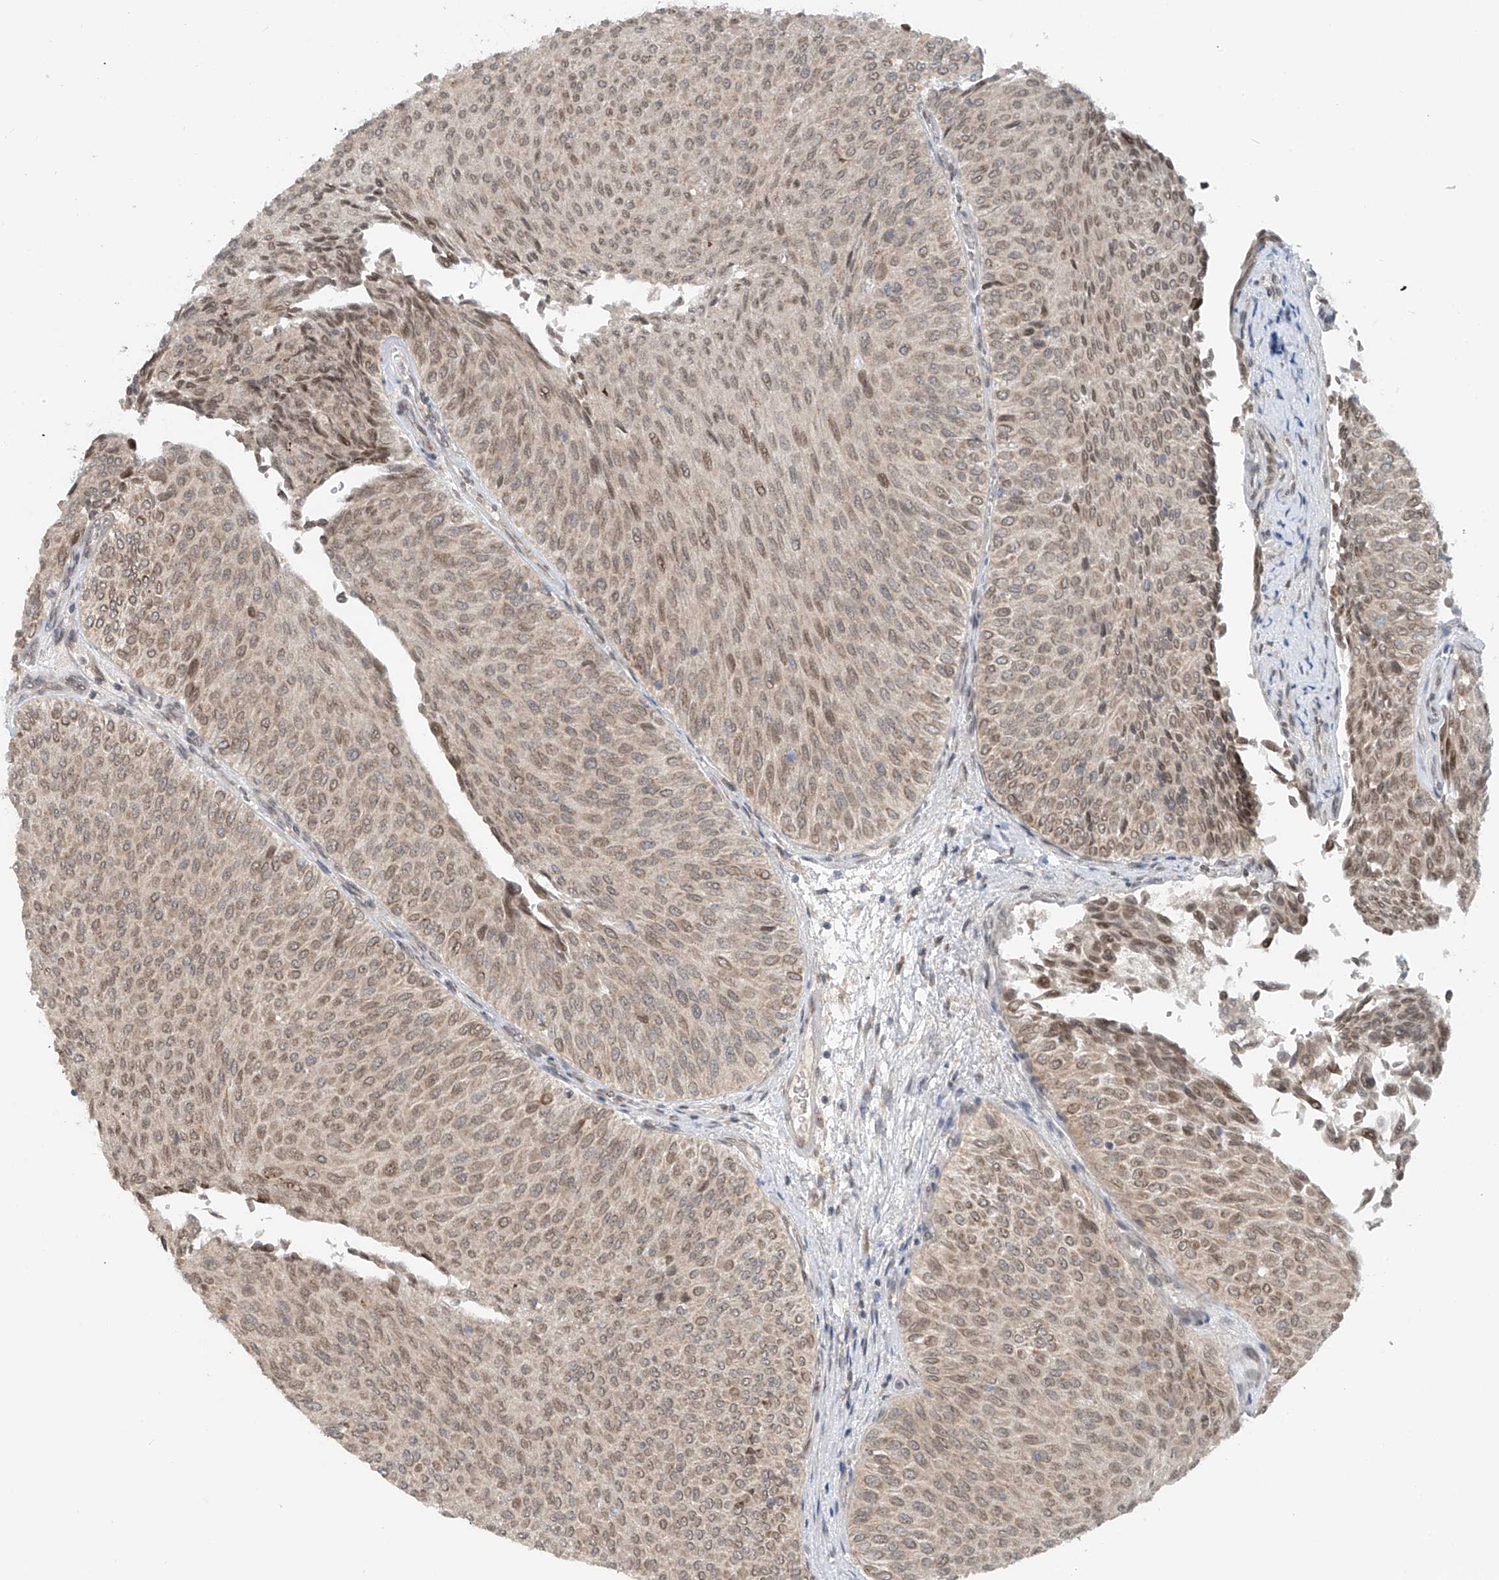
{"staining": {"intensity": "weak", "quantity": ">75%", "location": "cytoplasmic/membranous,nuclear"}, "tissue": "urothelial cancer", "cell_type": "Tumor cells", "image_type": "cancer", "snomed": [{"axis": "morphology", "description": "Urothelial carcinoma, Low grade"}, {"axis": "topography", "description": "Urinary bladder"}], "caption": "IHC photomicrograph of neoplastic tissue: human urothelial carcinoma (low-grade) stained using IHC exhibits low levels of weak protein expression localized specifically in the cytoplasmic/membranous and nuclear of tumor cells, appearing as a cytoplasmic/membranous and nuclear brown color.", "gene": "STARD9", "patient": {"sex": "male", "age": 78}}